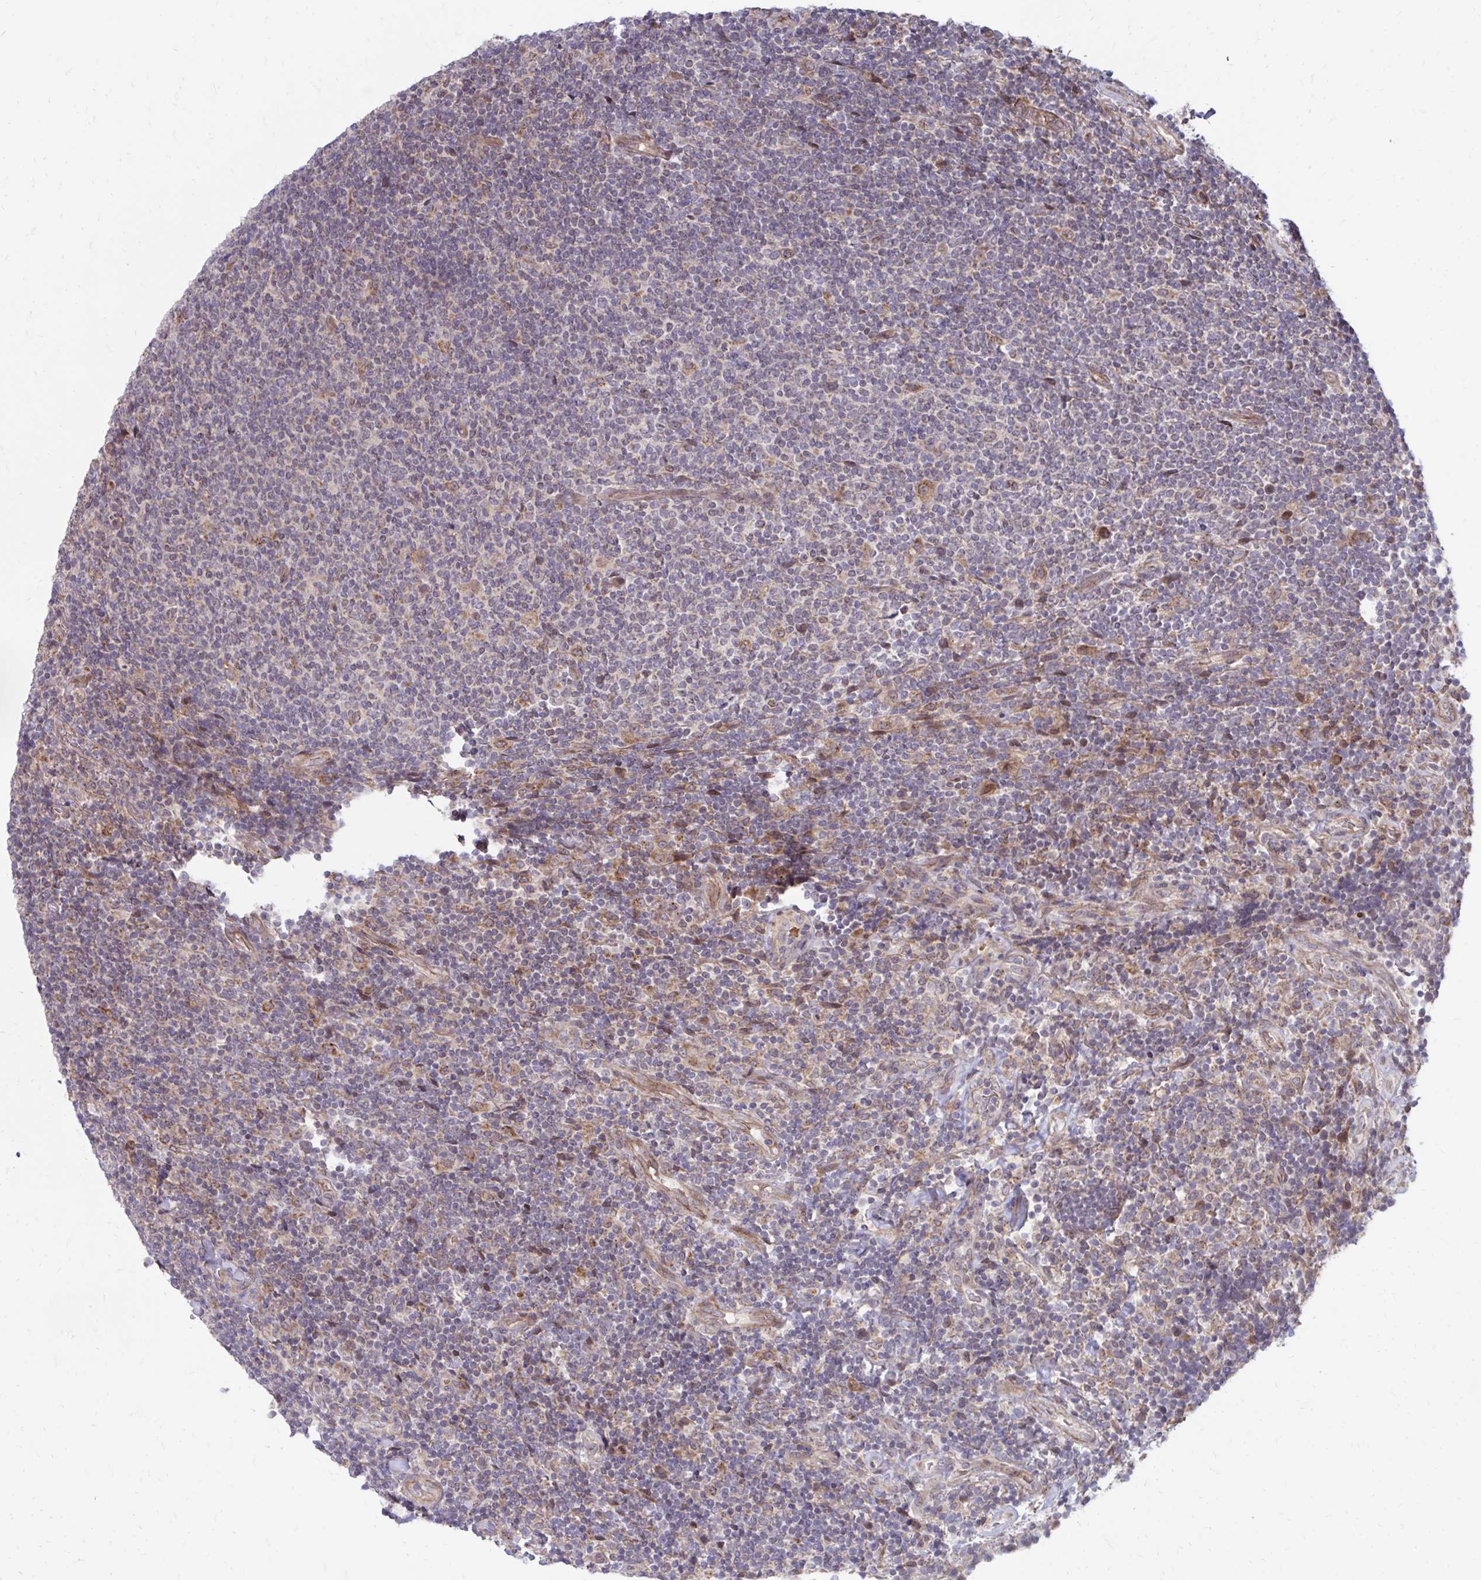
{"staining": {"intensity": "negative", "quantity": "none", "location": "none"}, "tissue": "lymphoma", "cell_type": "Tumor cells", "image_type": "cancer", "snomed": [{"axis": "morphology", "description": "Malignant lymphoma, non-Hodgkin's type, Low grade"}, {"axis": "topography", "description": "Lymph node"}], "caption": "DAB (3,3'-diaminobenzidine) immunohistochemical staining of malignant lymphoma, non-Hodgkin's type (low-grade) demonstrates no significant expression in tumor cells.", "gene": "ITPR2", "patient": {"sex": "male", "age": 52}}